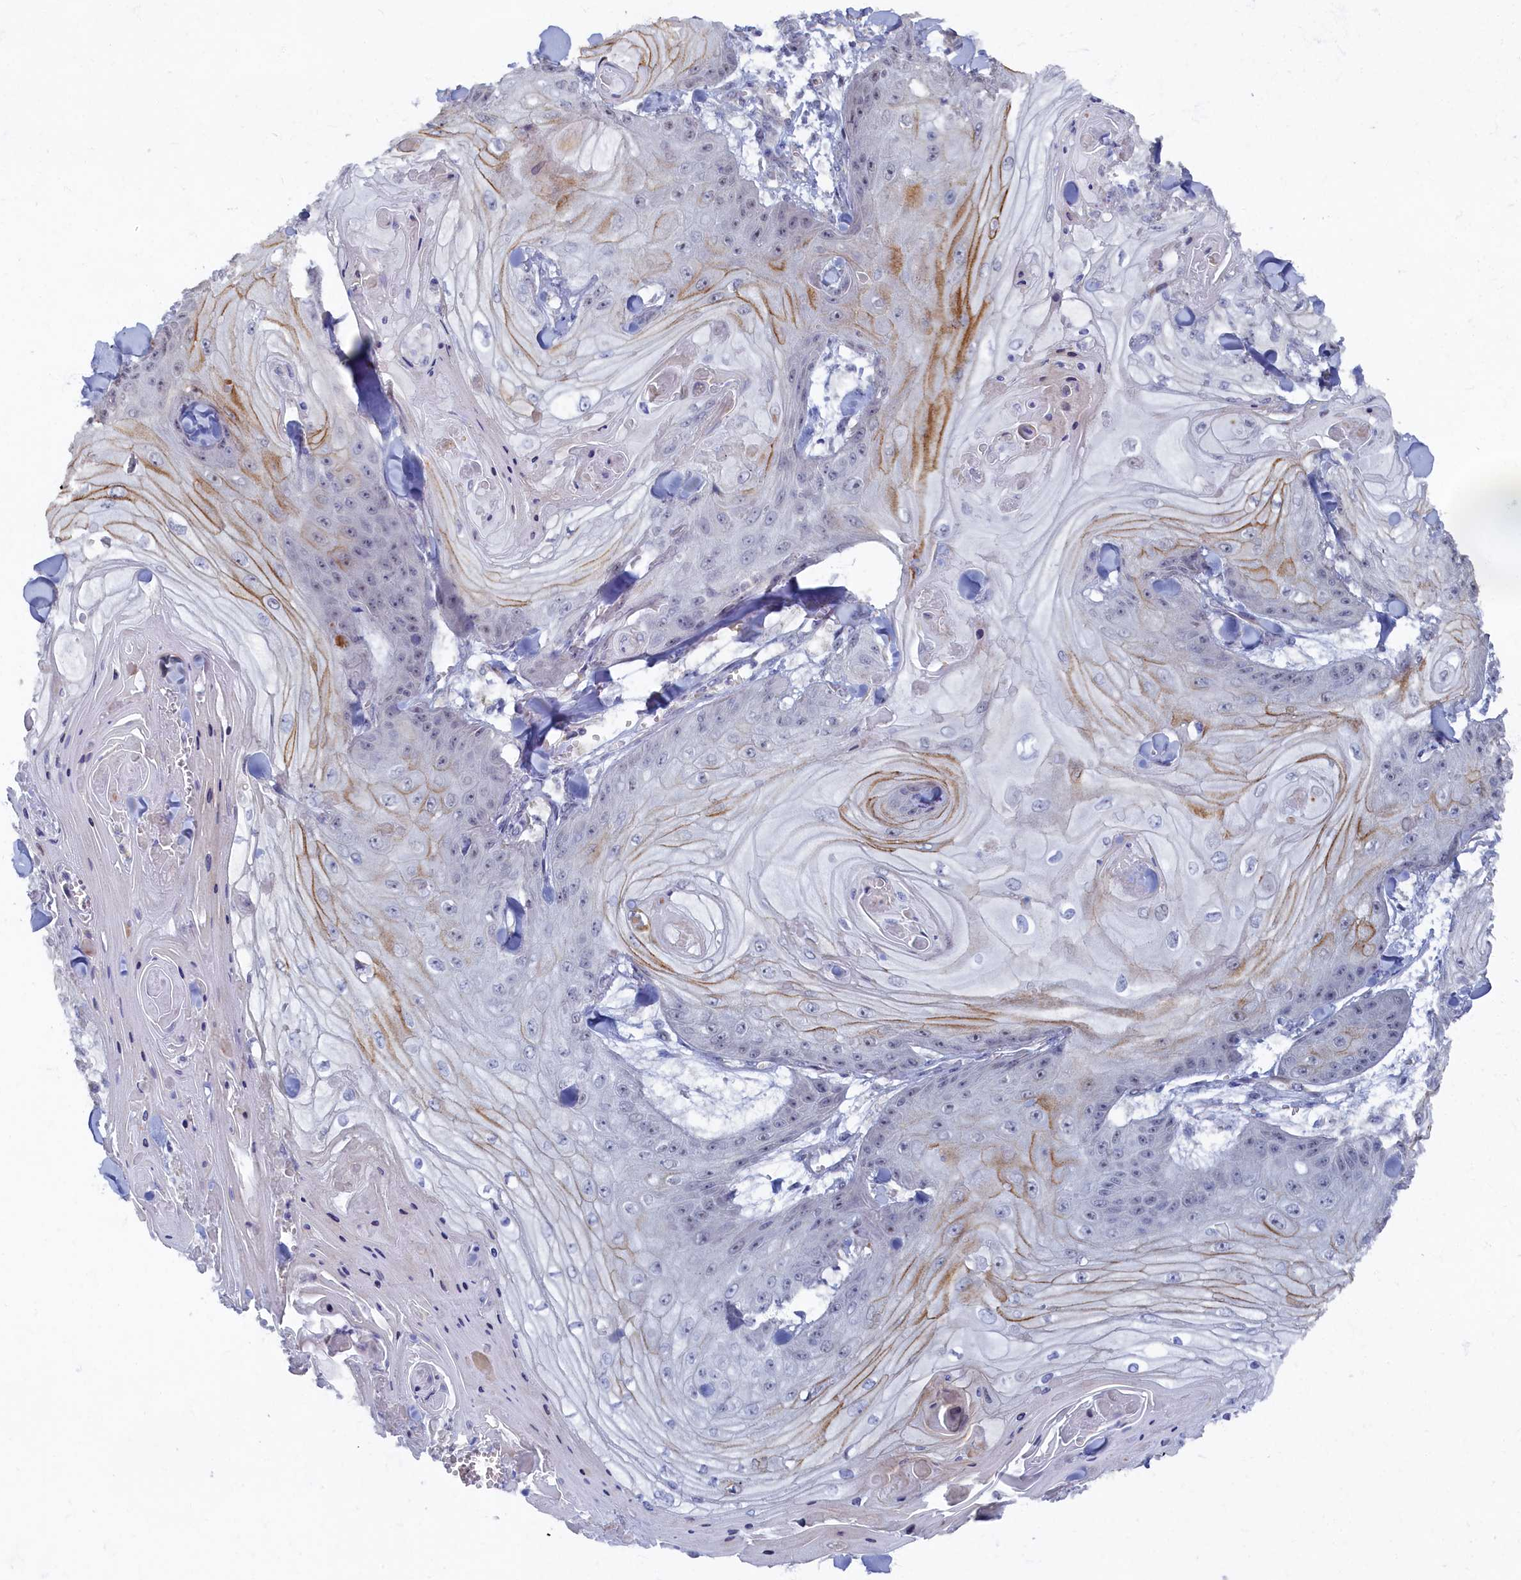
{"staining": {"intensity": "negative", "quantity": "none", "location": "none"}, "tissue": "skin cancer", "cell_type": "Tumor cells", "image_type": "cancer", "snomed": [{"axis": "morphology", "description": "Squamous cell carcinoma, NOS"}, {"axis": "topography", "description": "Skin"}], "caption": "Immunohistochemical staining of human skin cancer displays no significant expression in tumor cells.", "gene": "HUNK", "patient": {"sex": "male", "age": 74}}